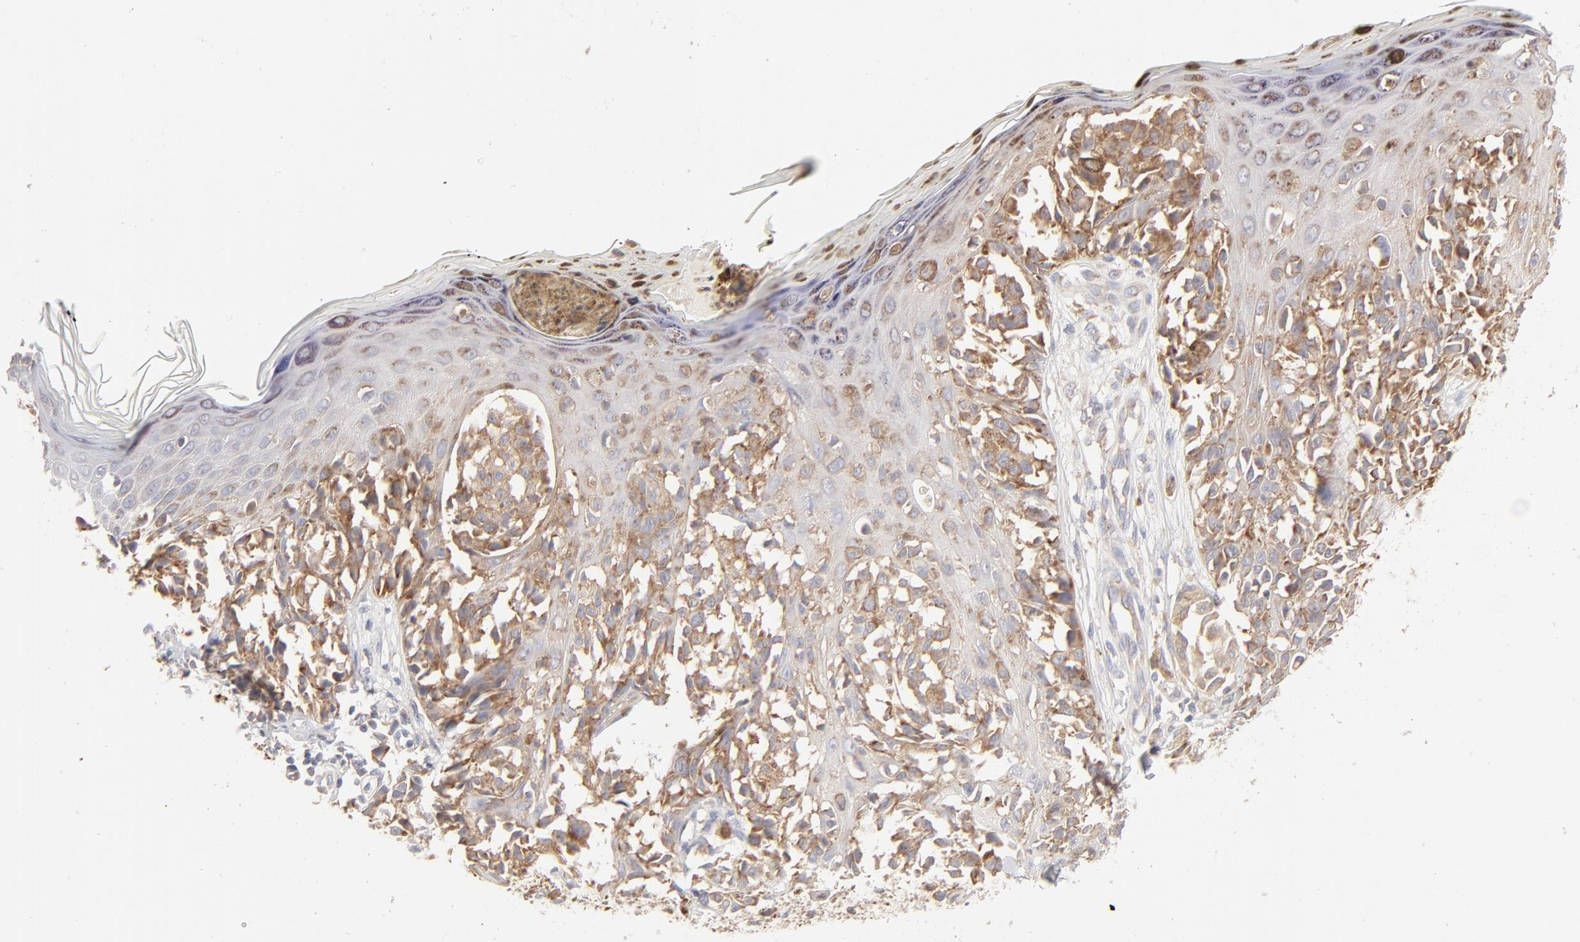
{"staining": {"intensity": "moderate", "quantity": ">75%", "location": "cytoplasmic/membranous"}, "tissue": "melanoma", "cell_type": "Tumor cells", "image_type": "cancer", "snomed": [{"axis": "morphology", "description": "Malignant melanoma, NOS"}, {"axis": "topography", "description": "Skin"}], "caption": "Melanoma stained for a protein (brown) demonstrates moderate cytoplasmic/membranous positive expression in about >75% of tumor cells.", "gene": "RPS21", "patient": {"sex": "female", "age": 38}}